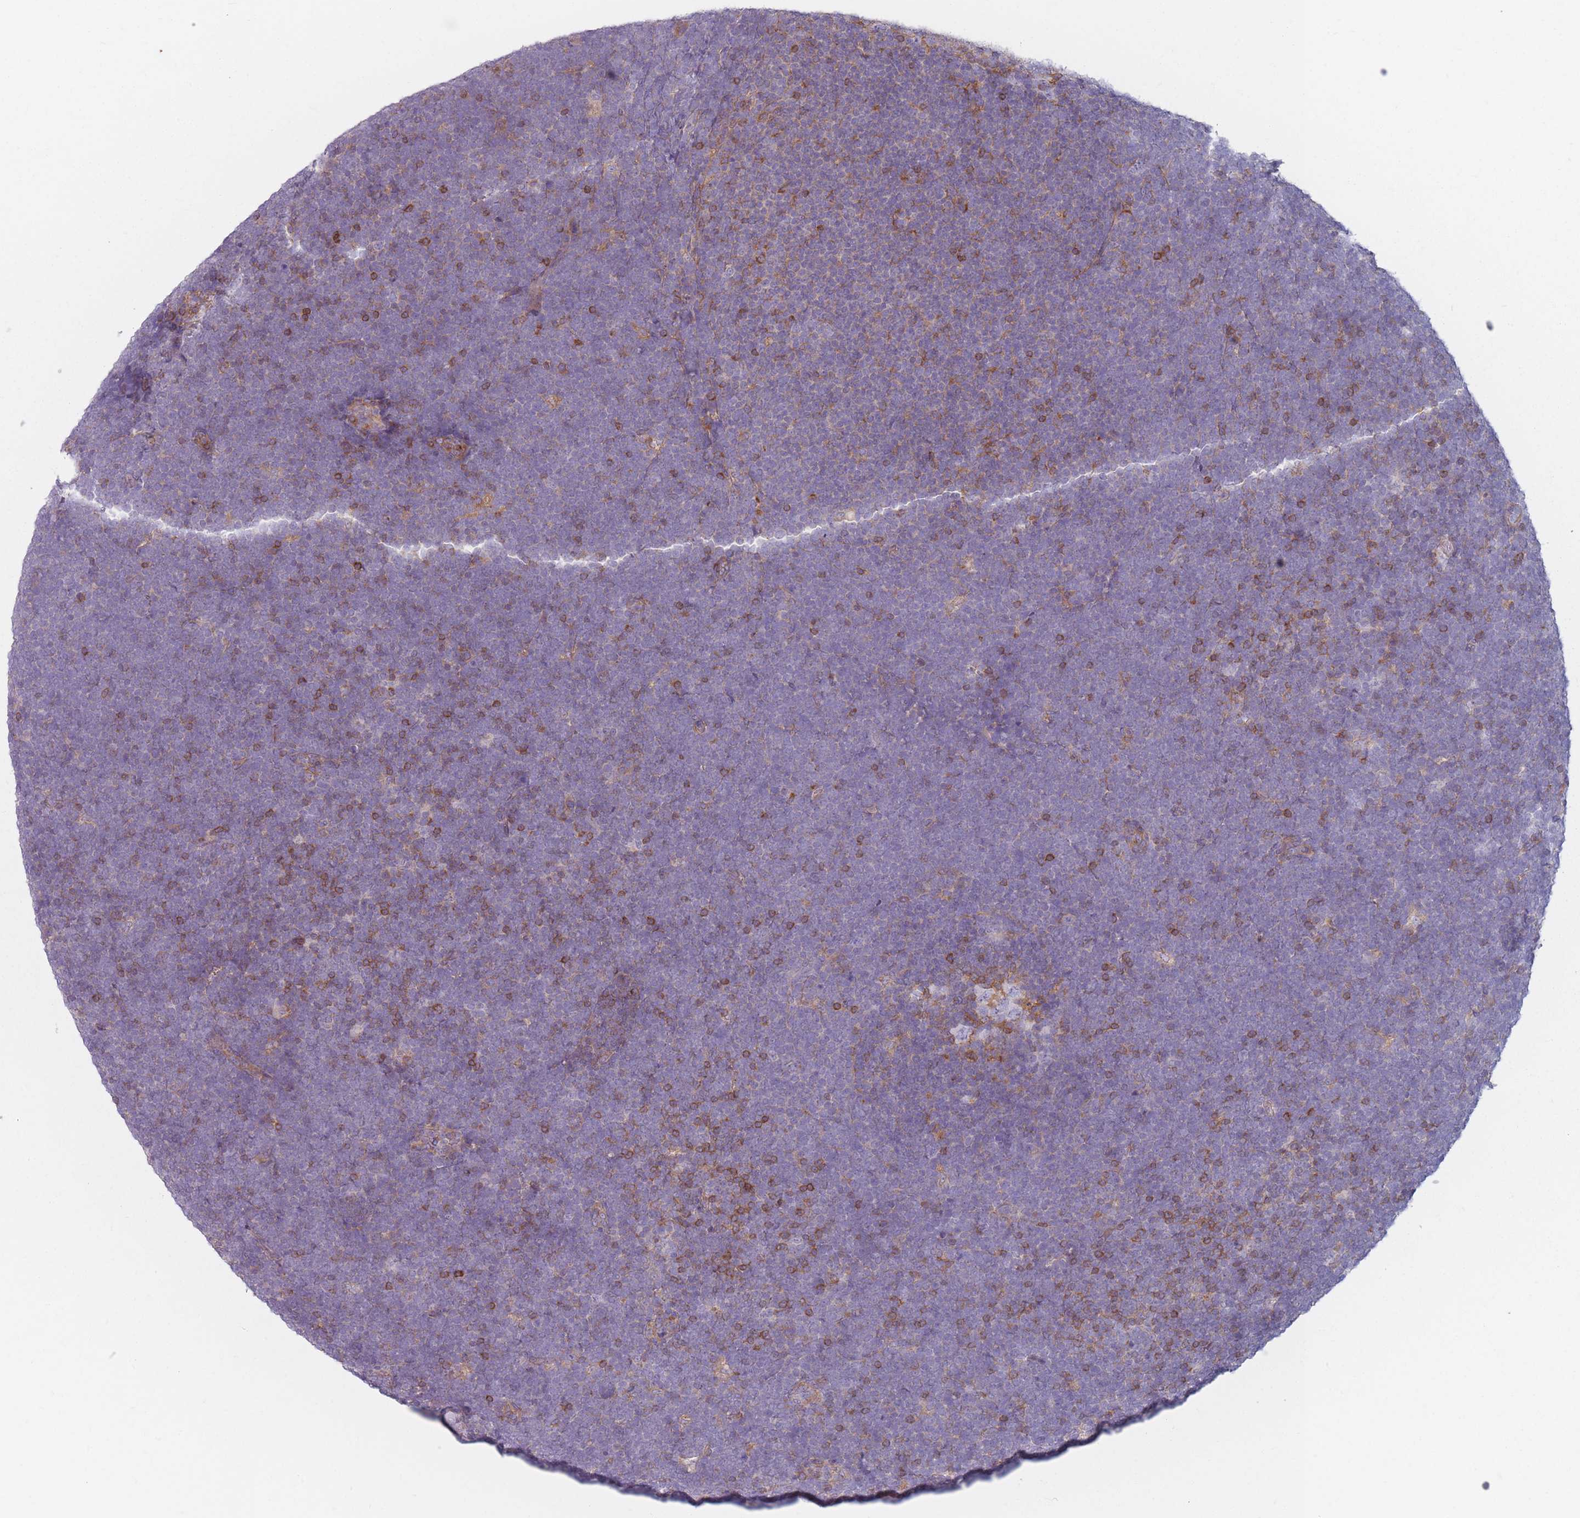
{"staining": {"intensity": "negative", "quantity": "none", "location": "none"}, "tissue": "lymphoma", "cell_type": "Tumor cells", "image_type": "cancer", "snomed": [{"axis": "morphology", "description": "Malignant lymphoma, non-Hodgkin's type, High grade"}, {"axis": "topography", "description": "Lymph node"}], "caption": "High magnification brightfield microscopy of high-grade malignant lymphoma, non-Hodgkin's type stained with DAB (brown) and counterstained with hematoxylin (blue): tumor cells show no significant positivity.", "gene": "HSBP1L1", "patient": {"sex": "male", "age": 13}}